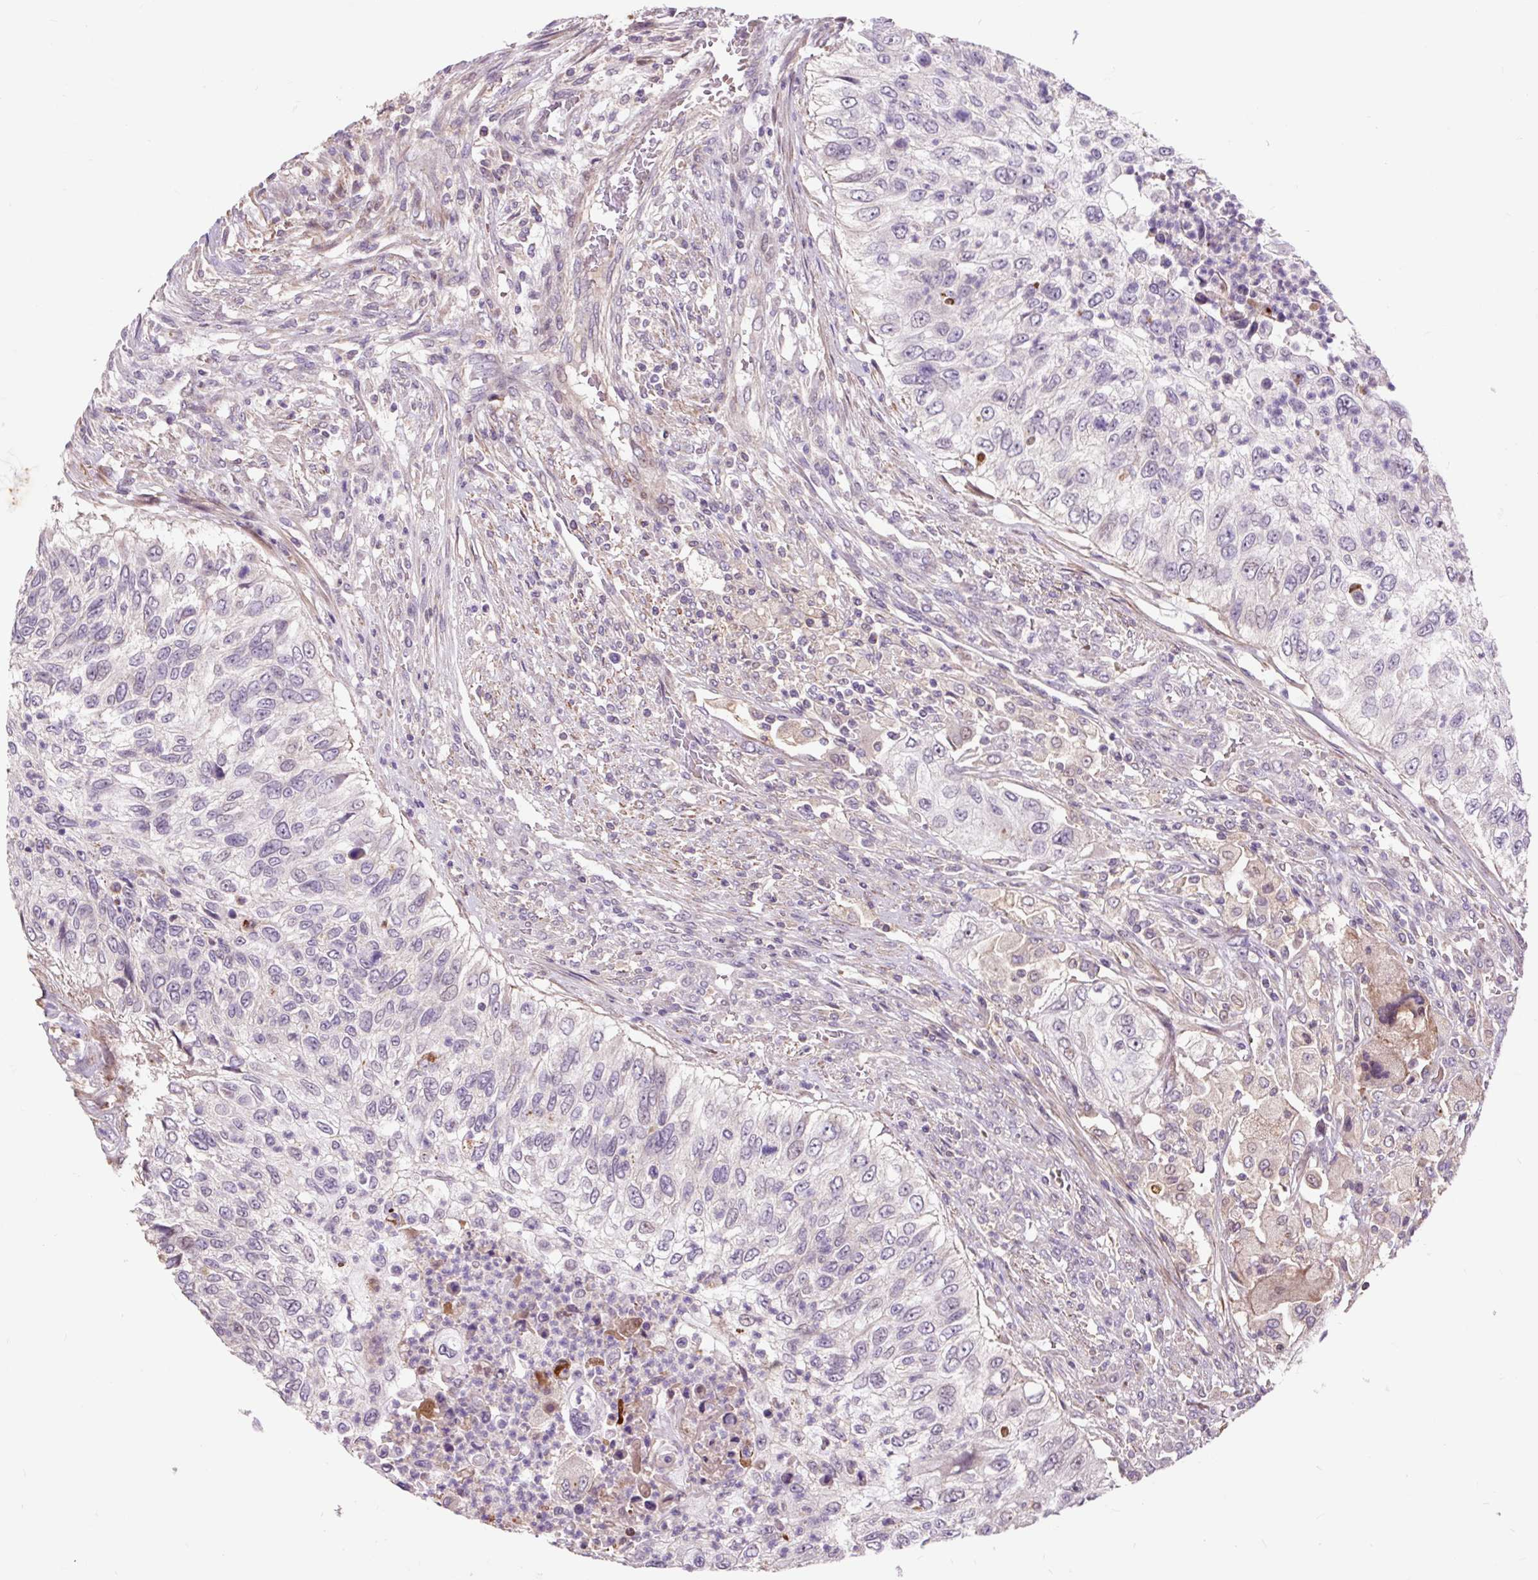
{"staining": {"intensity": "negative", "quantity": "none", "location": "none"}, "tissue": "urothelial cancer", "cell_type": "Tumor cells", "image_type": "cancer", "snomed": [{"axis": "morphology", "description": "Urothelial carcinoma, High grade"}, {"axis": "topography", "description": "Urinary bladder"}], "caption": "High magnification brightfield microscopy of high-grade urothelial carcinoma stained with DAB (3,3'-diaminobenzidine) (brown) and counterstained with hematoxylin (blue): tumor cells show no significant staining. (Brightfield microscopy of DAB immunohistochemistry at high magnification).", "gene": "PRIMPOL", "patient": {"sex": "female", "age": 60}}